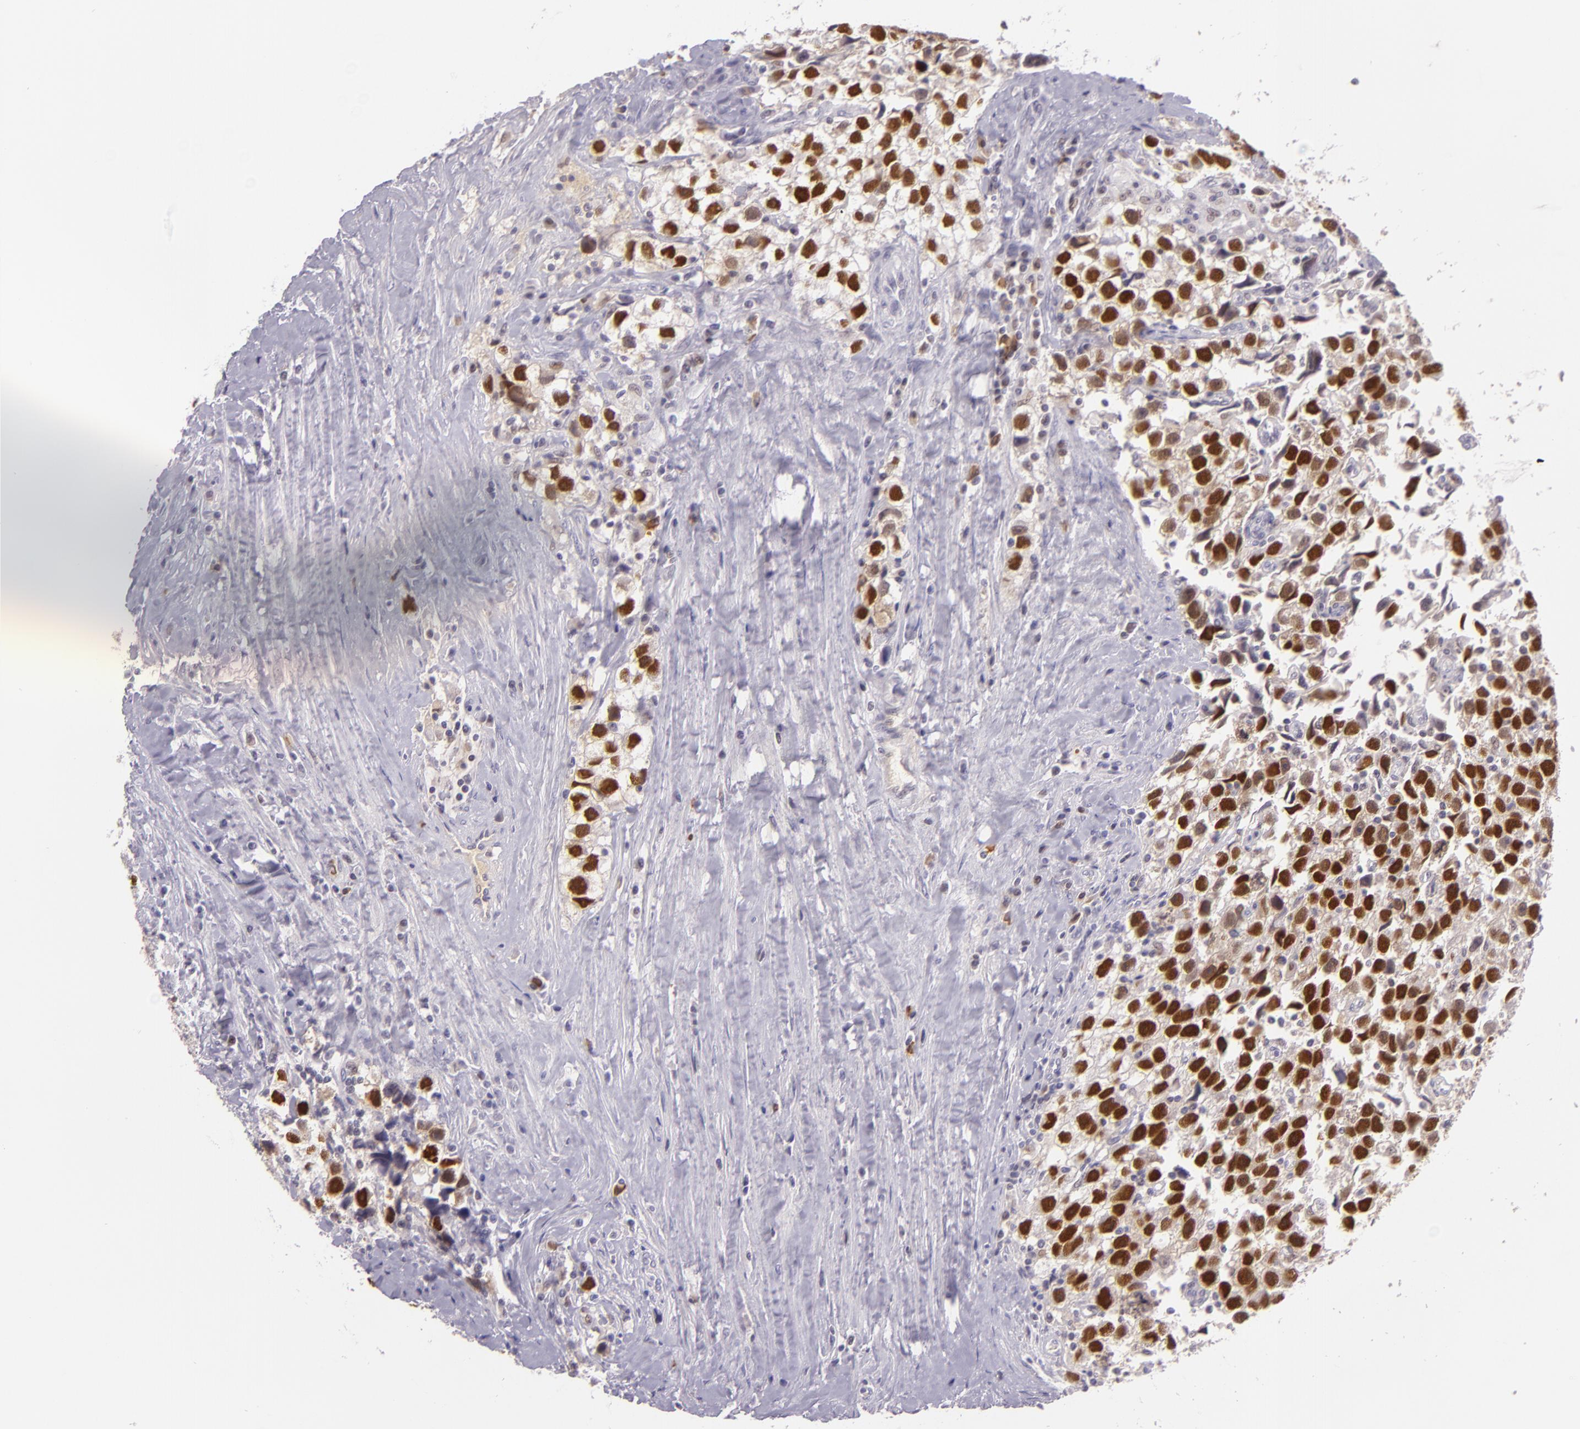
{"staining": {"intensity": "strong", "quantity": ">75%", "location": "nuclear"}, "tissue": "testis cancer", "cell_type": "Tumor cells", "image_type": "cancer", "snomed": [{"axis": "morphology", "description": "Seminoma, NOS"}, {"axis": "topography", "description": "Testis"}], "caption": "Human testis cancer stained for a protein (brown) exhibits strong nuclear positive staining in about >75% of tumor cells.", "gene": "CHEK2", "patient": {"sex": "male", "age": 43}}